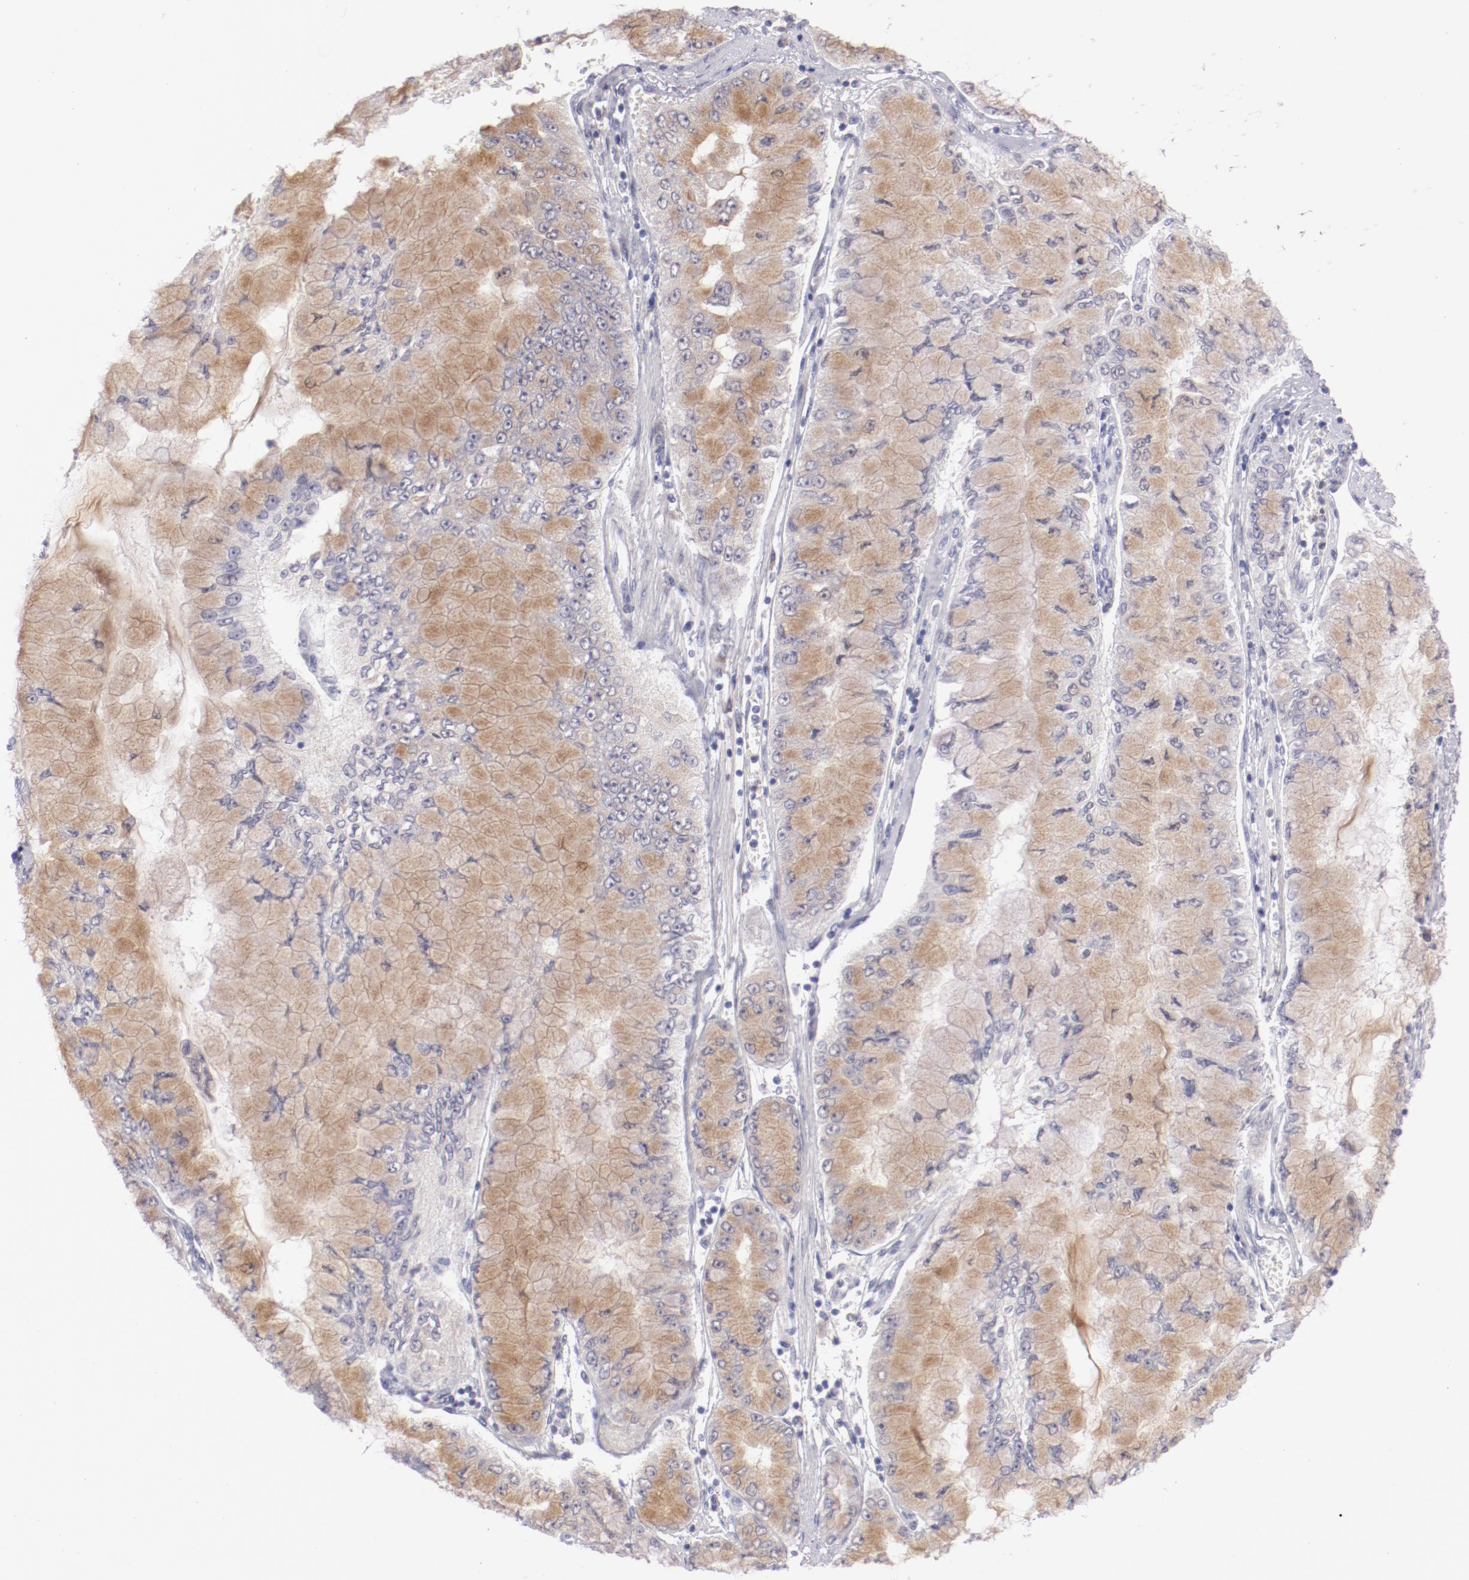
{"staining": {"intensity": "moderate", "quantity": ">75%", "location": "cytoplasmic/membranous"}, "tissue": "liver cancer", "cell_type": "Tumor cells", "image_type": "cancer", "snomed": [{"axis": "morphology", "description": "Cholangiocarcinoma"}, {"axis": "topography", "description": "Liver"}], "caption": "Cholangiocarcinoma (liver) stained for a protein displays moderate cytoplasmic/membranous positivity in tumor cells. The staining was performed using DAB (3,3'-diaminobenzidine) to visualize the protein expression in brown, while the nuclei were stained in blue with hematoxylin (Magnification: 20x).", "gene": "TRAF3", "patient": {"sex": "female", "age": 79}}